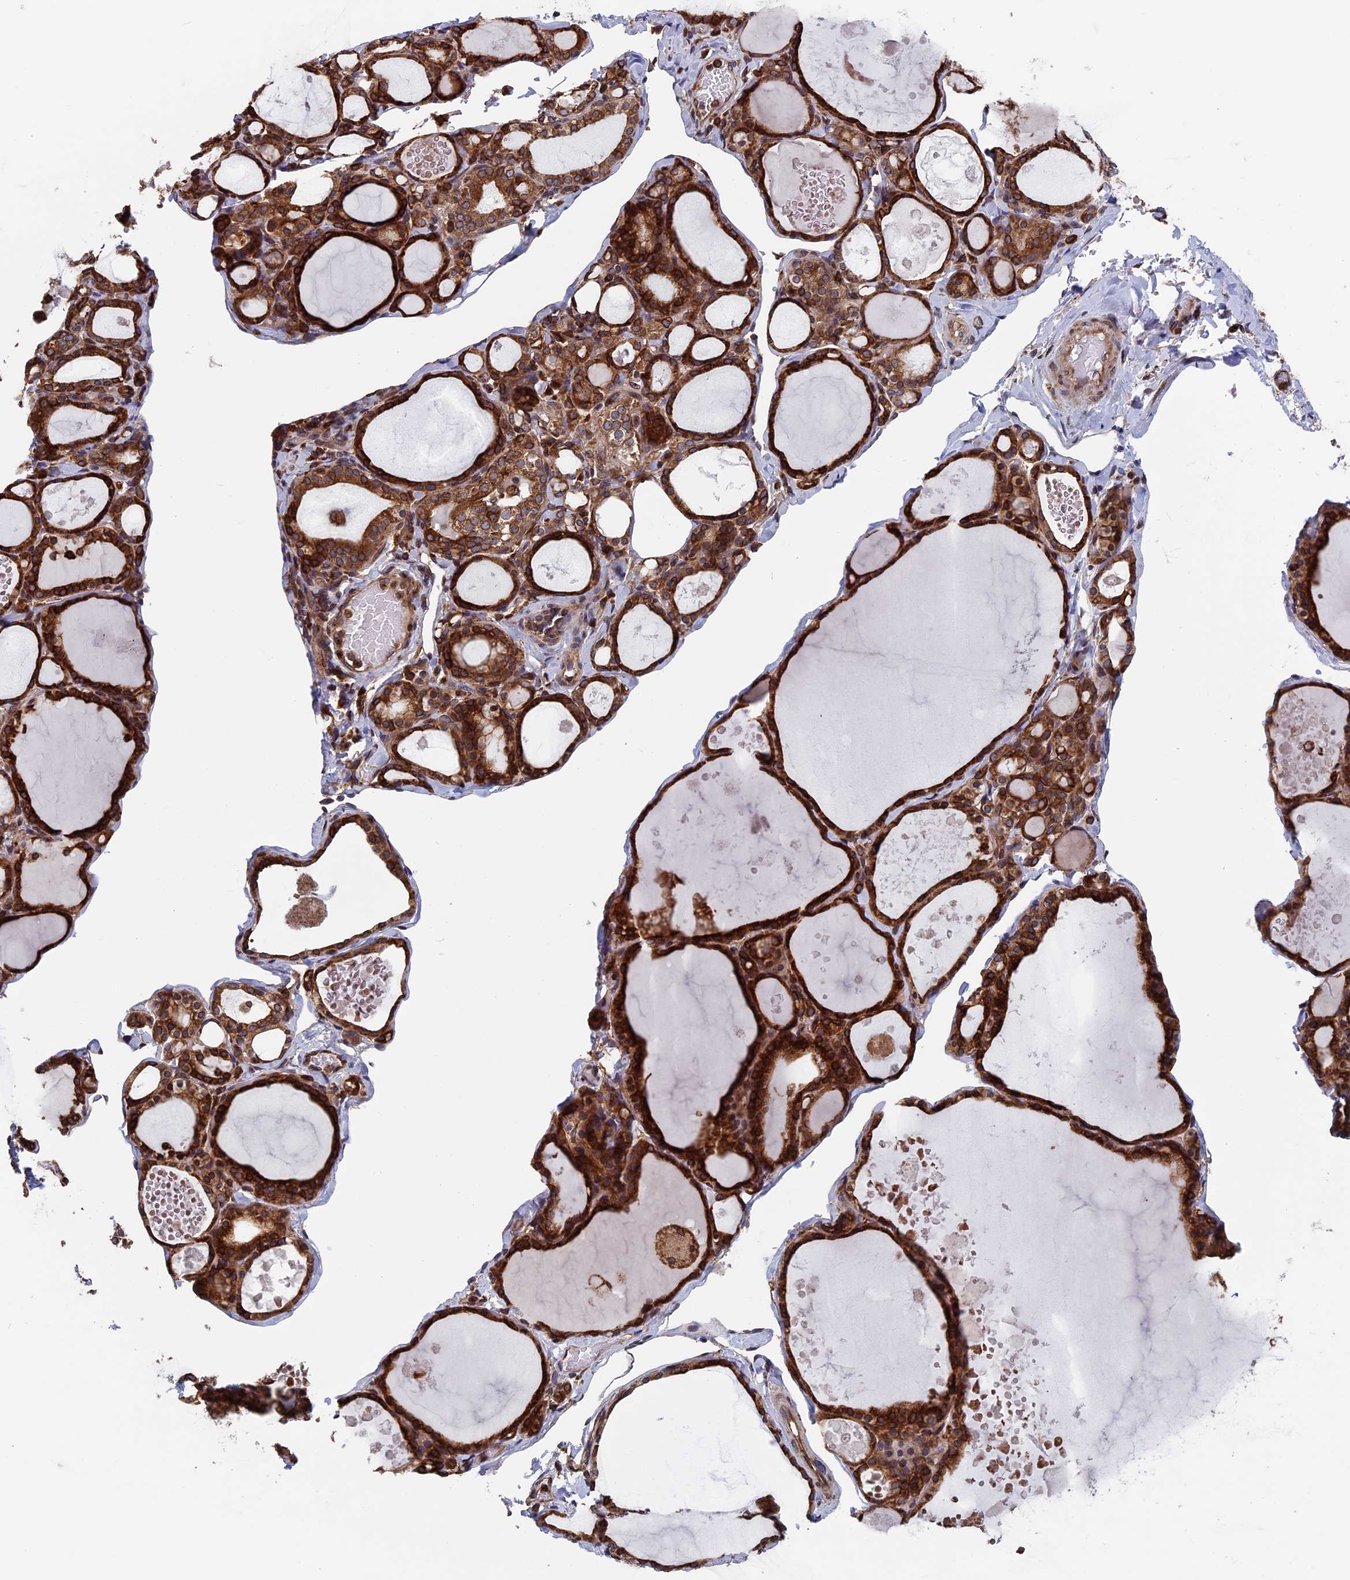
{"staining": {"intensity": "strong", "quantity": ">75%", "location": "cytoplasmic/membranous"}, "tissue": "thyroid gland", "cell_type": "Glandular cells", "image_type": "normal", "snomed": [{"axis": "morphology", "description": "Normal tissue, NOS"}, {"axis": "topography", "description": "Thyroid gland"}], "caption": "IHC (DAB (3,3'-diaminobenzidine)) staining of unremarkable human thyroid gland demonstrates strong cytoplasmic/membranous protein expression in approximately >75% of glandular cells.", "gene": "RPUSD1", "patient": {"sex": "male", "age": 56}}